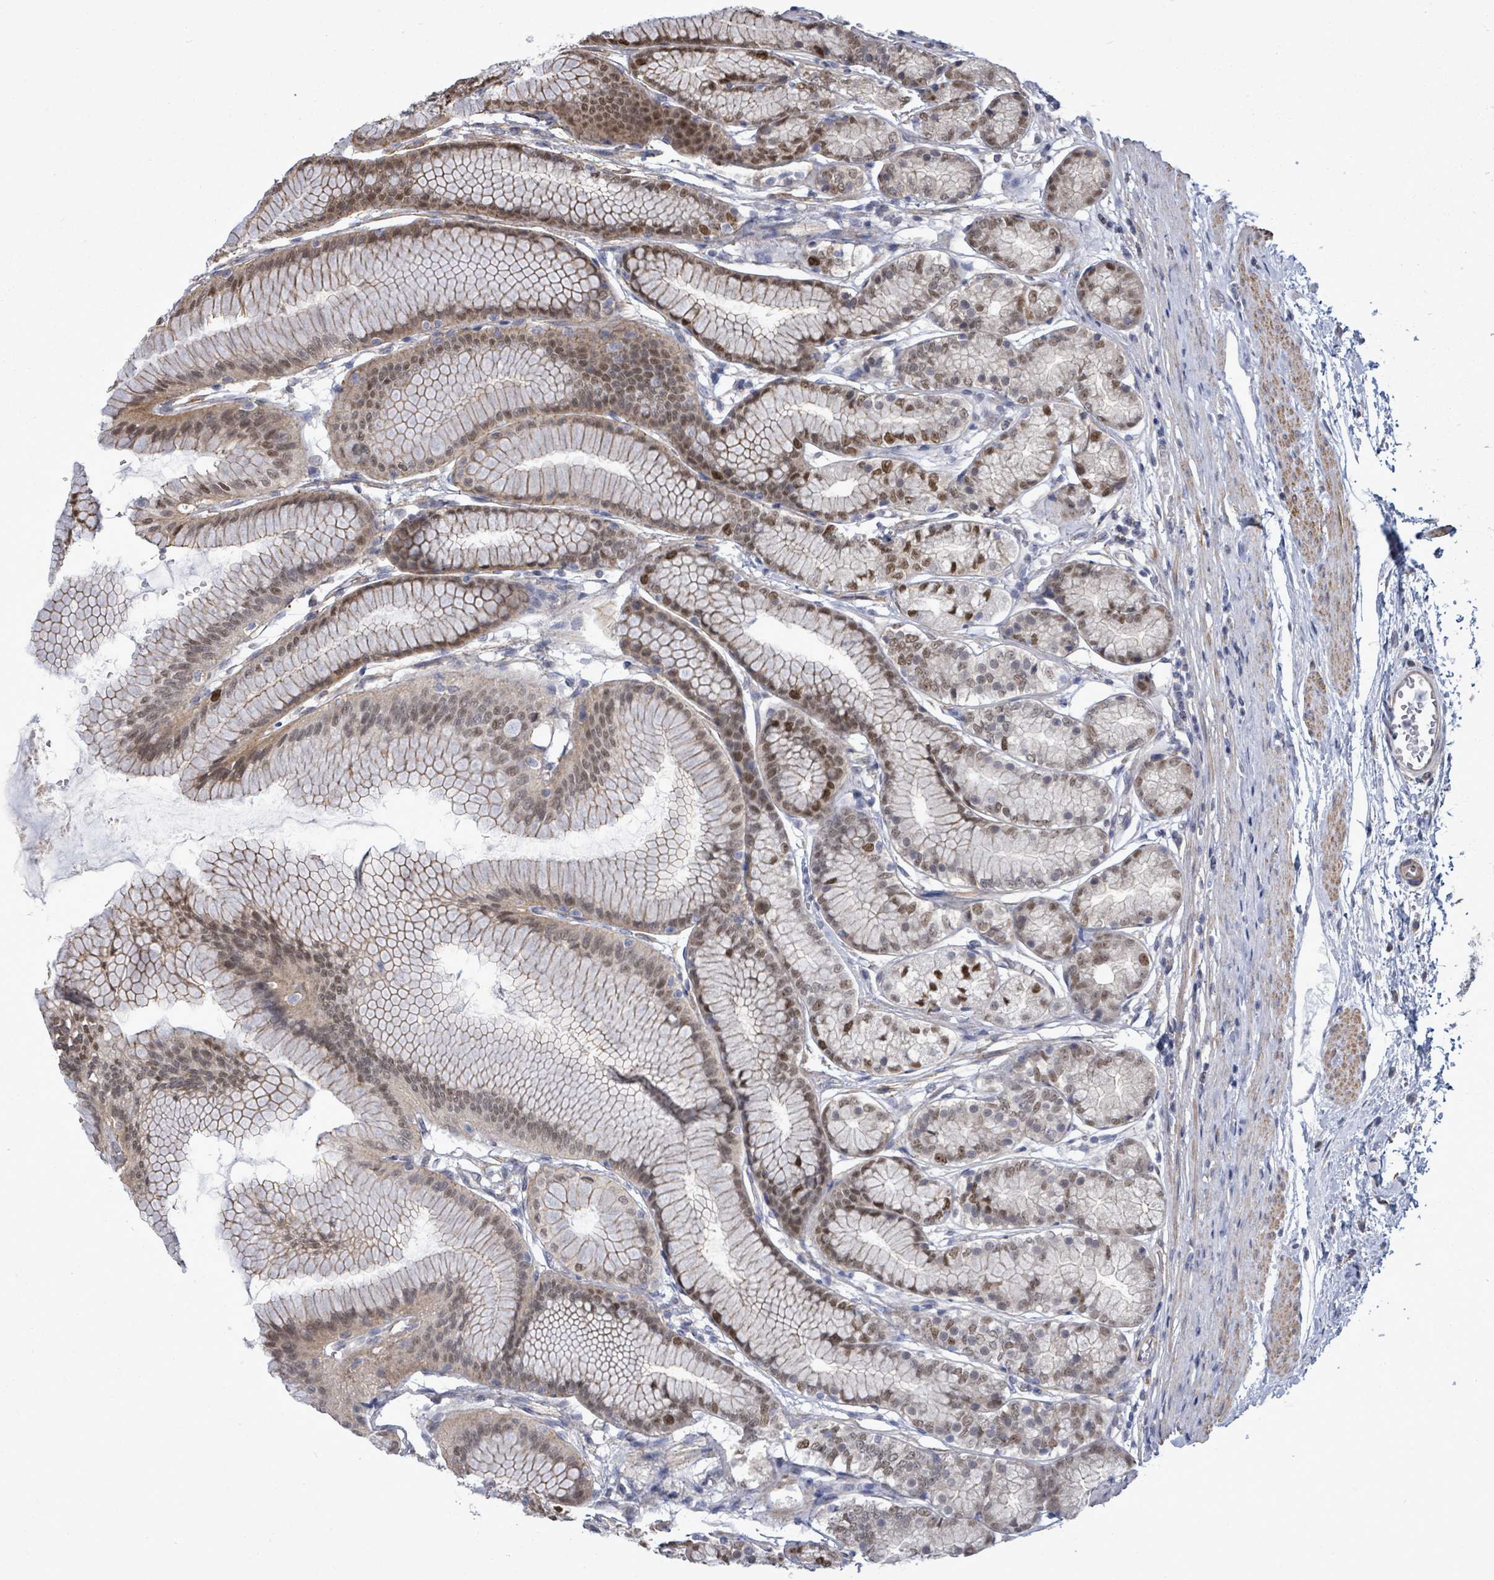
{"staining": {"intensity": "strong", "quantity": "25%-75%", "location": "nuclear"}, "tissue": "stomach", "cell_type": "Glandular cells", "image_type": "normal", "snomed": [{"axis": "morphology", "description": "Normal tissue, NOS"}, {"axis": "morphology", "description": "Adenocarcinoma, NOS"}, {"axis": "morphology", "description": "Adenocarcinoma, High grade"}, {"axis": "topography", "description": "Stomach, upper"}, {"axis": "topography", "description": "Stomach"}], "caption": "High-power microscopy captured an IHC image of unremarkable stomach, revealing strong nuclear staining in approximately 25%-75% of glandular cells.", "gene": "PAPSS1", "patient": {"sex": "female", "age": 65}}